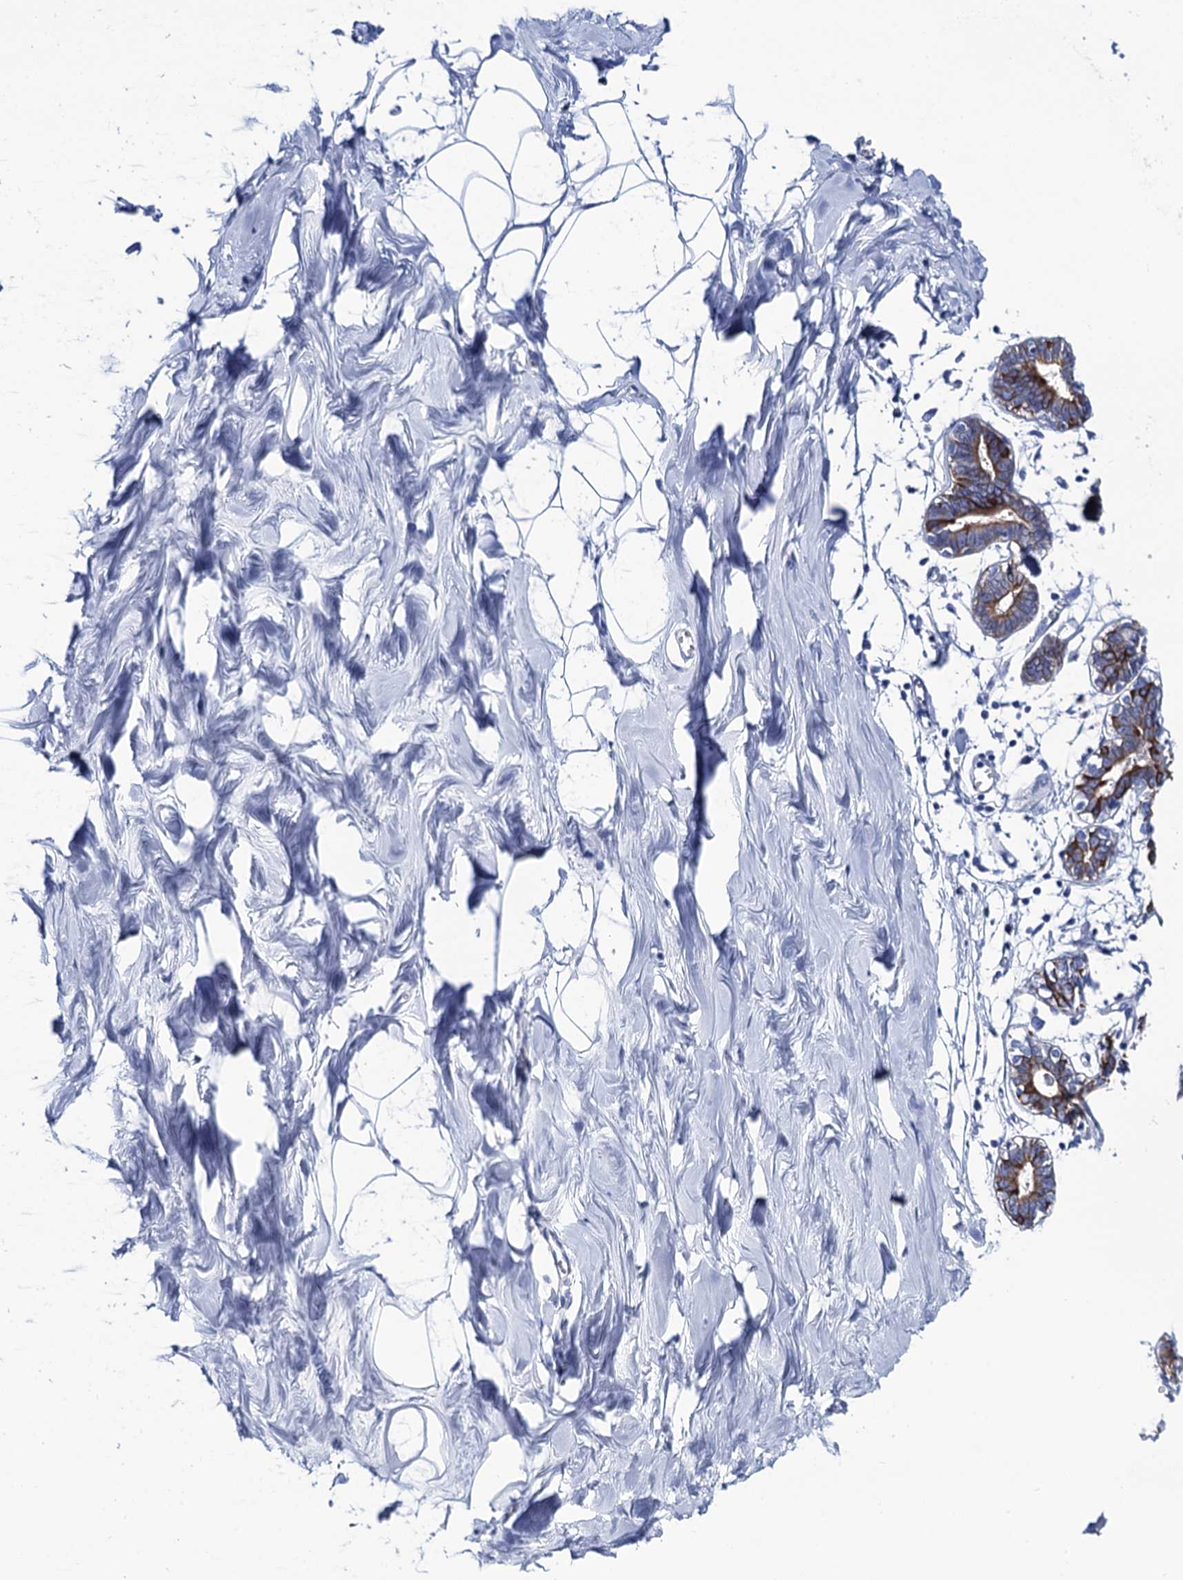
{"staining": {"intensity": "negative", "quantity": "none", "location": "none"}, "tissue": "breast", "cell_type": "Adipocytes", "image_type": "normal", "snomed": [{"axis": "morphology", "description": "Normal tissue, NOS"}, {"axis": "topography", "description": "Breast"}], "caption": "Immunohistochemical staining of normal breast shows no significant staining in adipocytes. The staining is performed using DAB (3,3'-diaminobenzidine) brown chromogen with nuclei counter-stained in using hematoxylin.", "gene": "RAB3IP", "patient": {"sex": "female", "age": 27}}